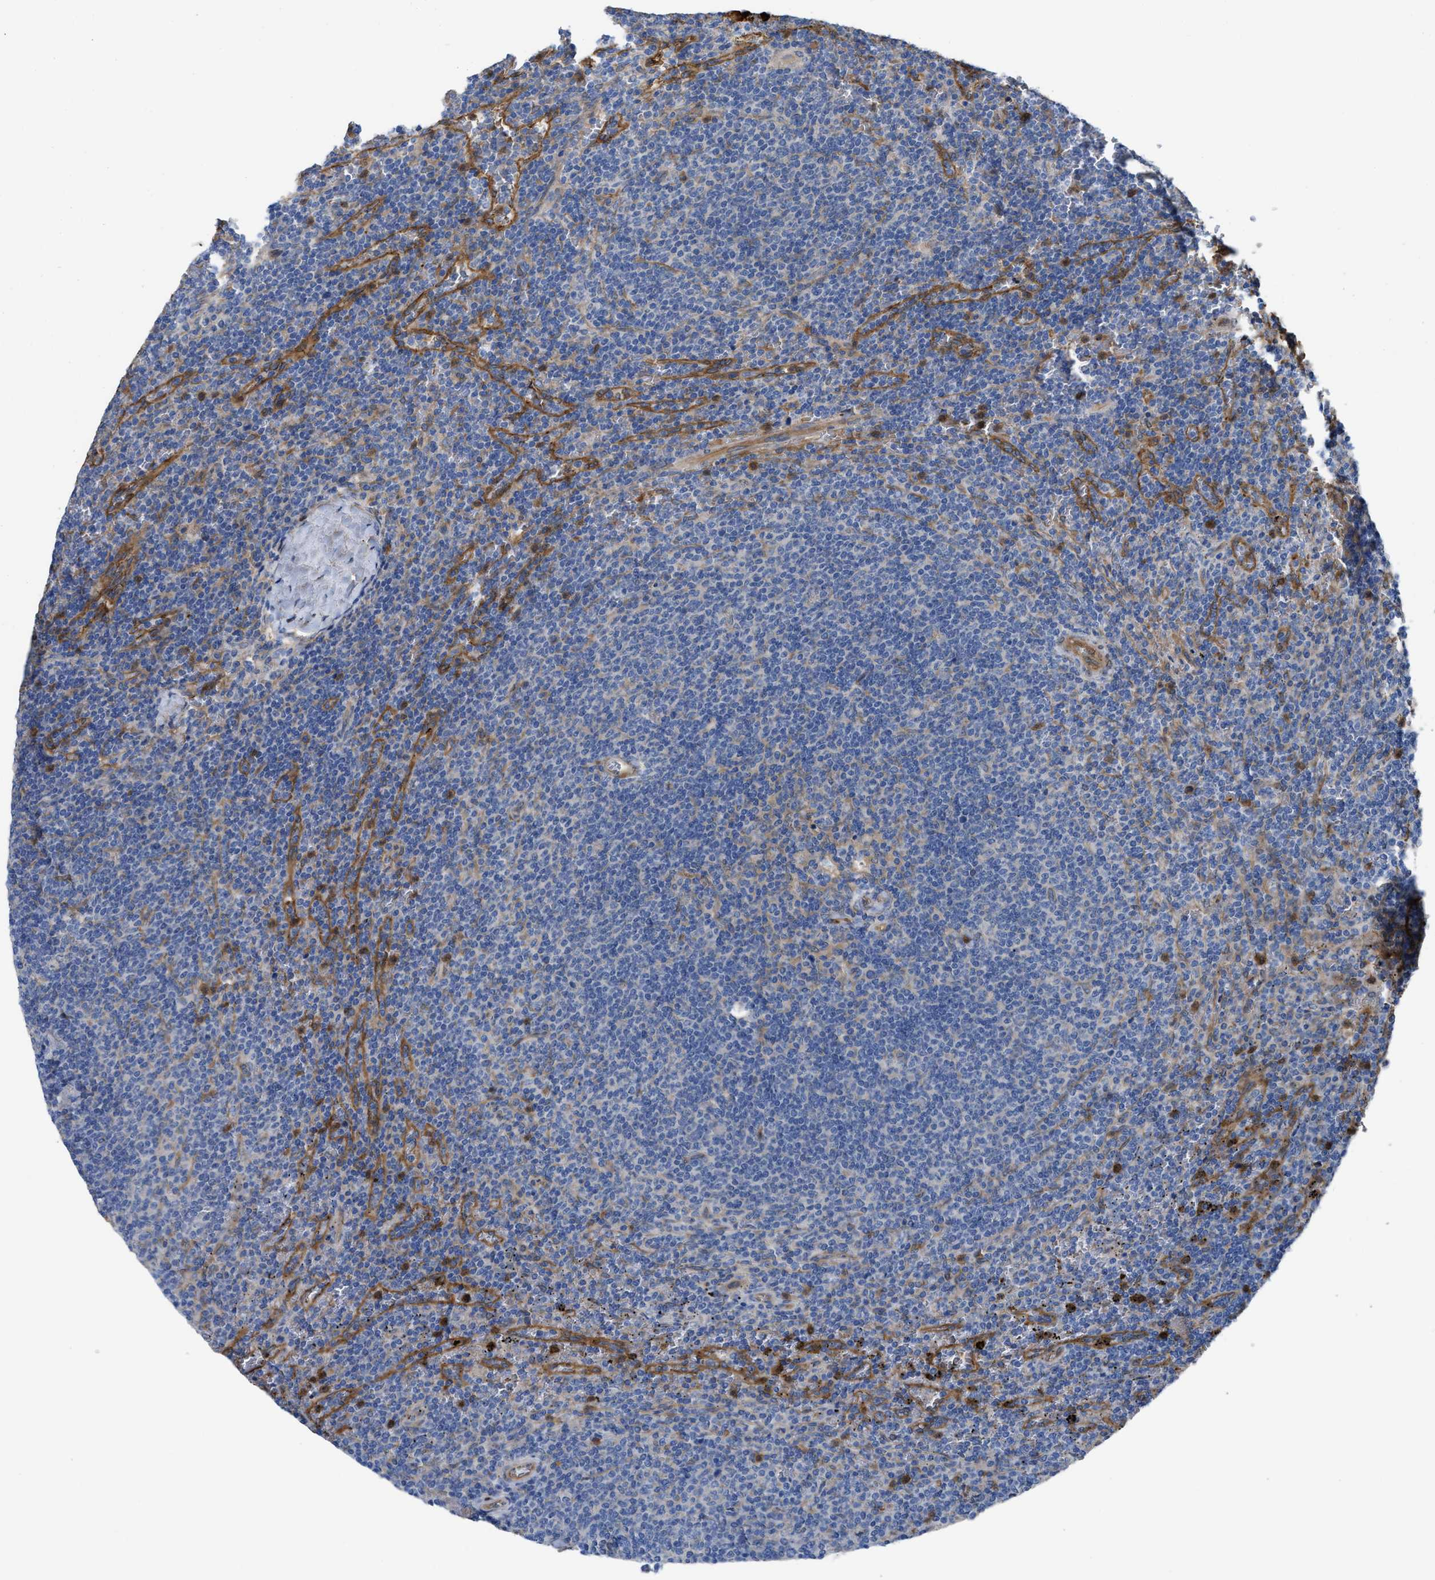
{"staining": {"intensity": "weak", "quantity": "<25%", "location": "cytoplasmic/membranous"}, "tissue": "lymphoma", "cell_type": "Tumor cells", "image_type": "cancer", "snomed": [{"axis": "morphology", "description": "Malignant lymphoma, non-Hodgkin's type, Low grade"}, {"axis": "topography", "description": "Spleen"}], "caption": "The image exhibits no significant positivity in tumor cells of lymphoma.", "gene": "TRIOBP", "patient": {"sex": "female", "age": 50}}